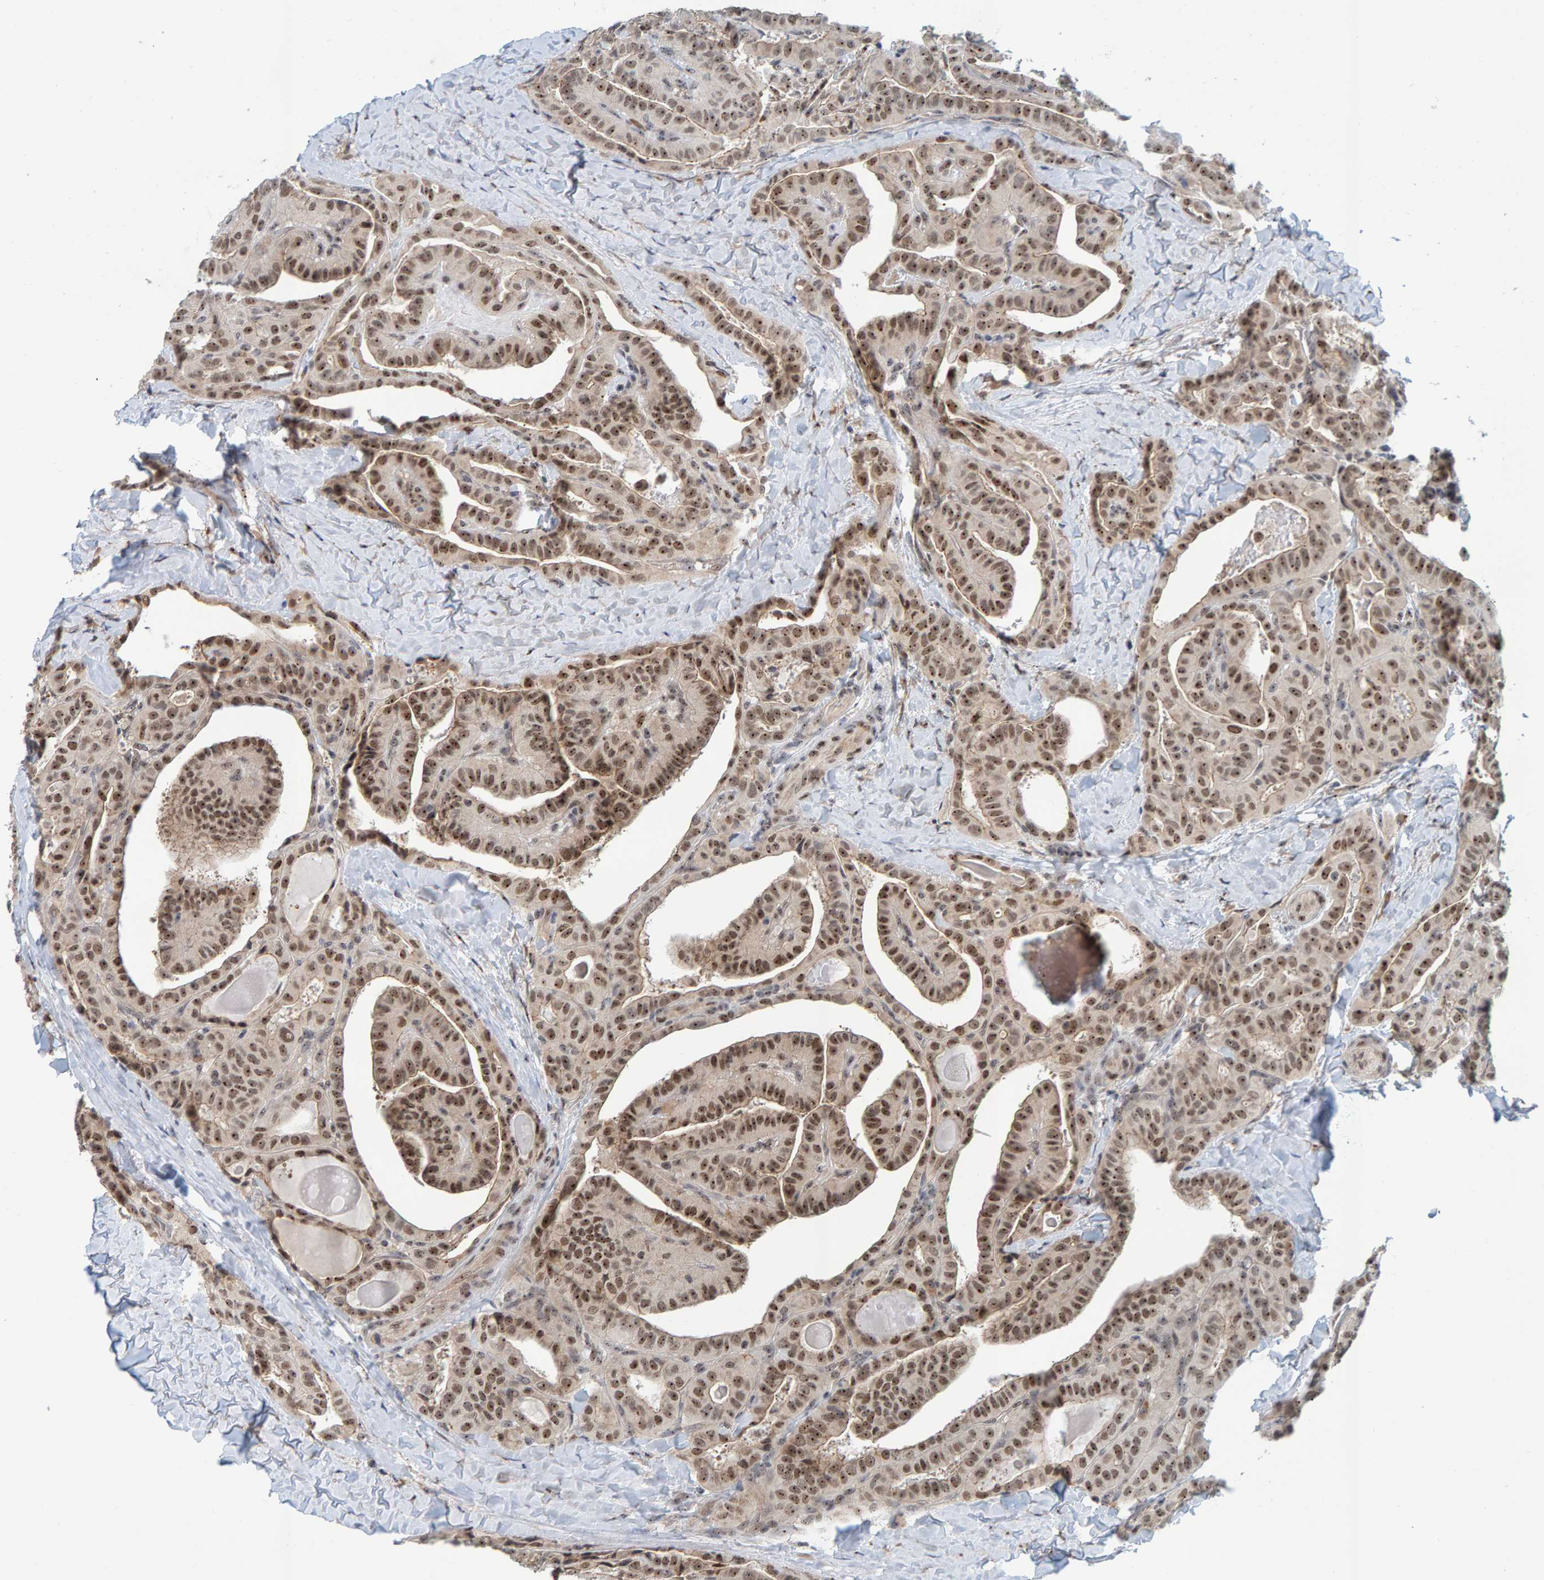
{"staining": {"intensity": "moderate", "quantity": ">75%", "location": "nuclear"}, "tissue": "thyroid cancer", "cell_type": "Tumor cells", "image_type": "cancer", "snomed": [{"axis": "morphology", "description": "Papillary adenocarcinoma, NOS"}, {"axis": "topography", "description": "Thyroid gland"}], "caption": "An image of human thyroid papillary adenocarcinoma stained for a protein reveals moderate nuclear brown staining in tumor cells.", "gene": "POLR1E", "patient": {"sex": "male", "age": 77}}